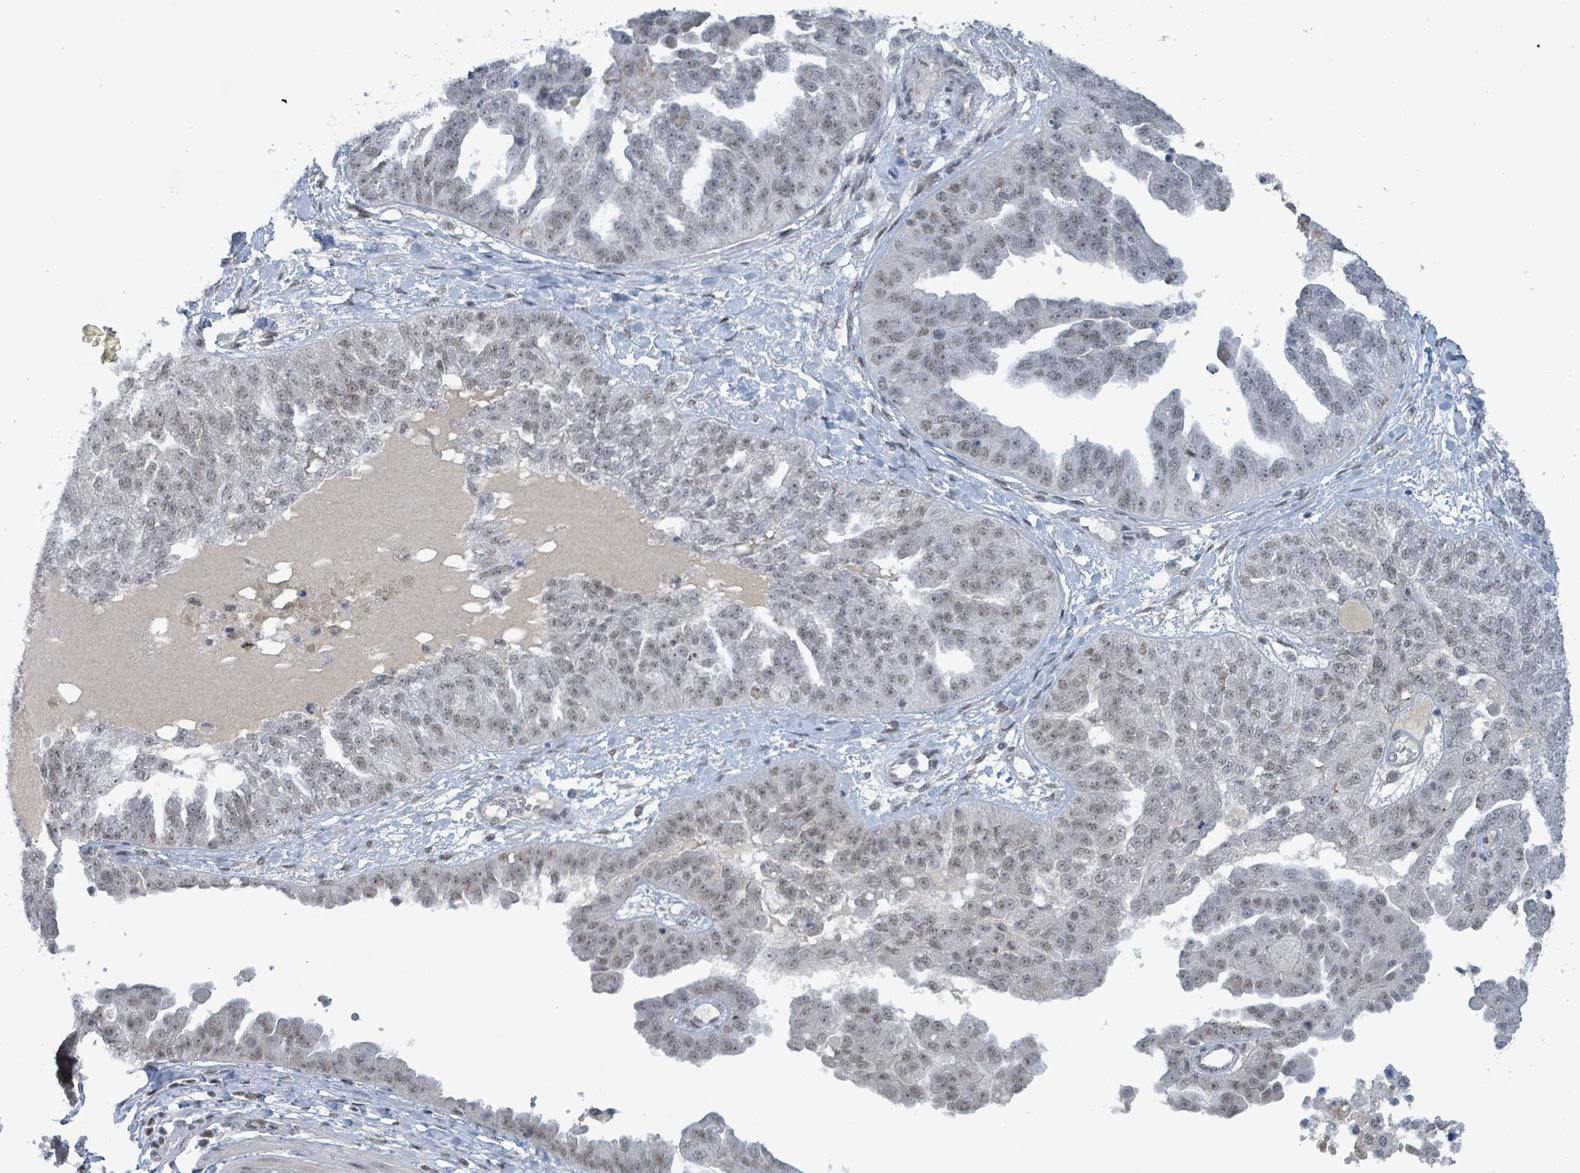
{"staining": {"intensity": "weak", "quantity": "<25%", "location": "nuclear"}, "tissue": "ovarian cancer", "cell_type": "Tumor cells", "image_type": "cancer", "snomed": [{"axis": "morphology", "description": "Cystadenocarcinoma, serous, NOS"}, {"axis": "topography", "description": "Ovary"}], "caption": "A histopathology image of ovarian cancer (serous cystadenocarcinoma) stained for a protein shows no brown staining in tumor cells.", "gene": "BANP", "patient": {"sex": "female", "age": 58}}